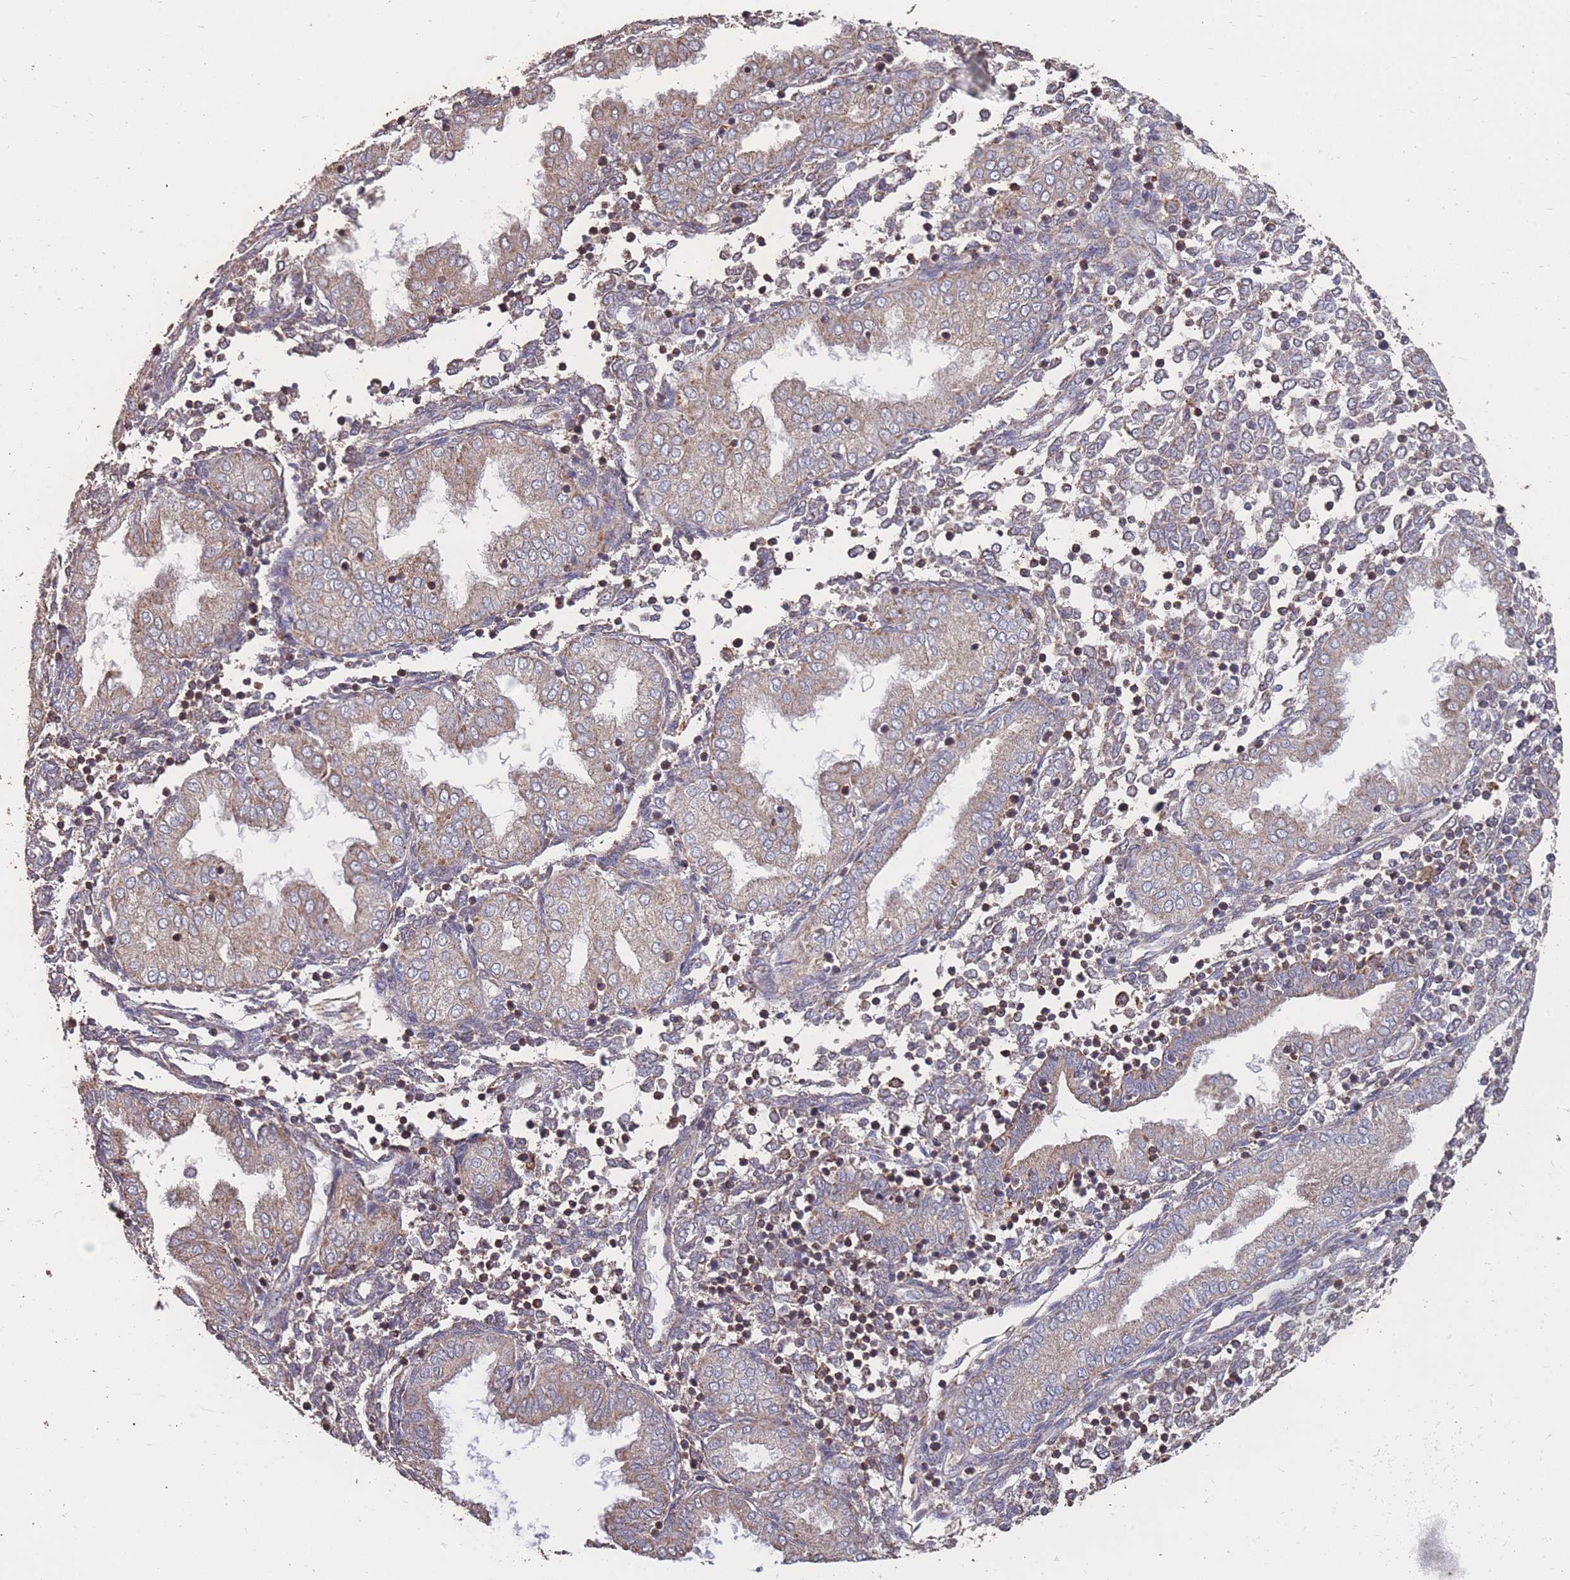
{"staining": {"intensity": "negative", "quantity": "none", "location": "none"}, "tissue": "endometrium", "cell_type": "Cells in endometrial stroma", "image_type": "normal", "snomed": [{"axis": "morphology", "description": "Normal tissue, NOS"}, {"axis": "topography", "description": "Endometrium"}], "caption": "DAB (3,3'-diaminobenzidine) immunohistochemical staining of benign human endometrium demonstrates no significant expression in cells in endometrial stroma.", "gene": "NUDT21", "patient": {"sex": "female", "age": 53}}